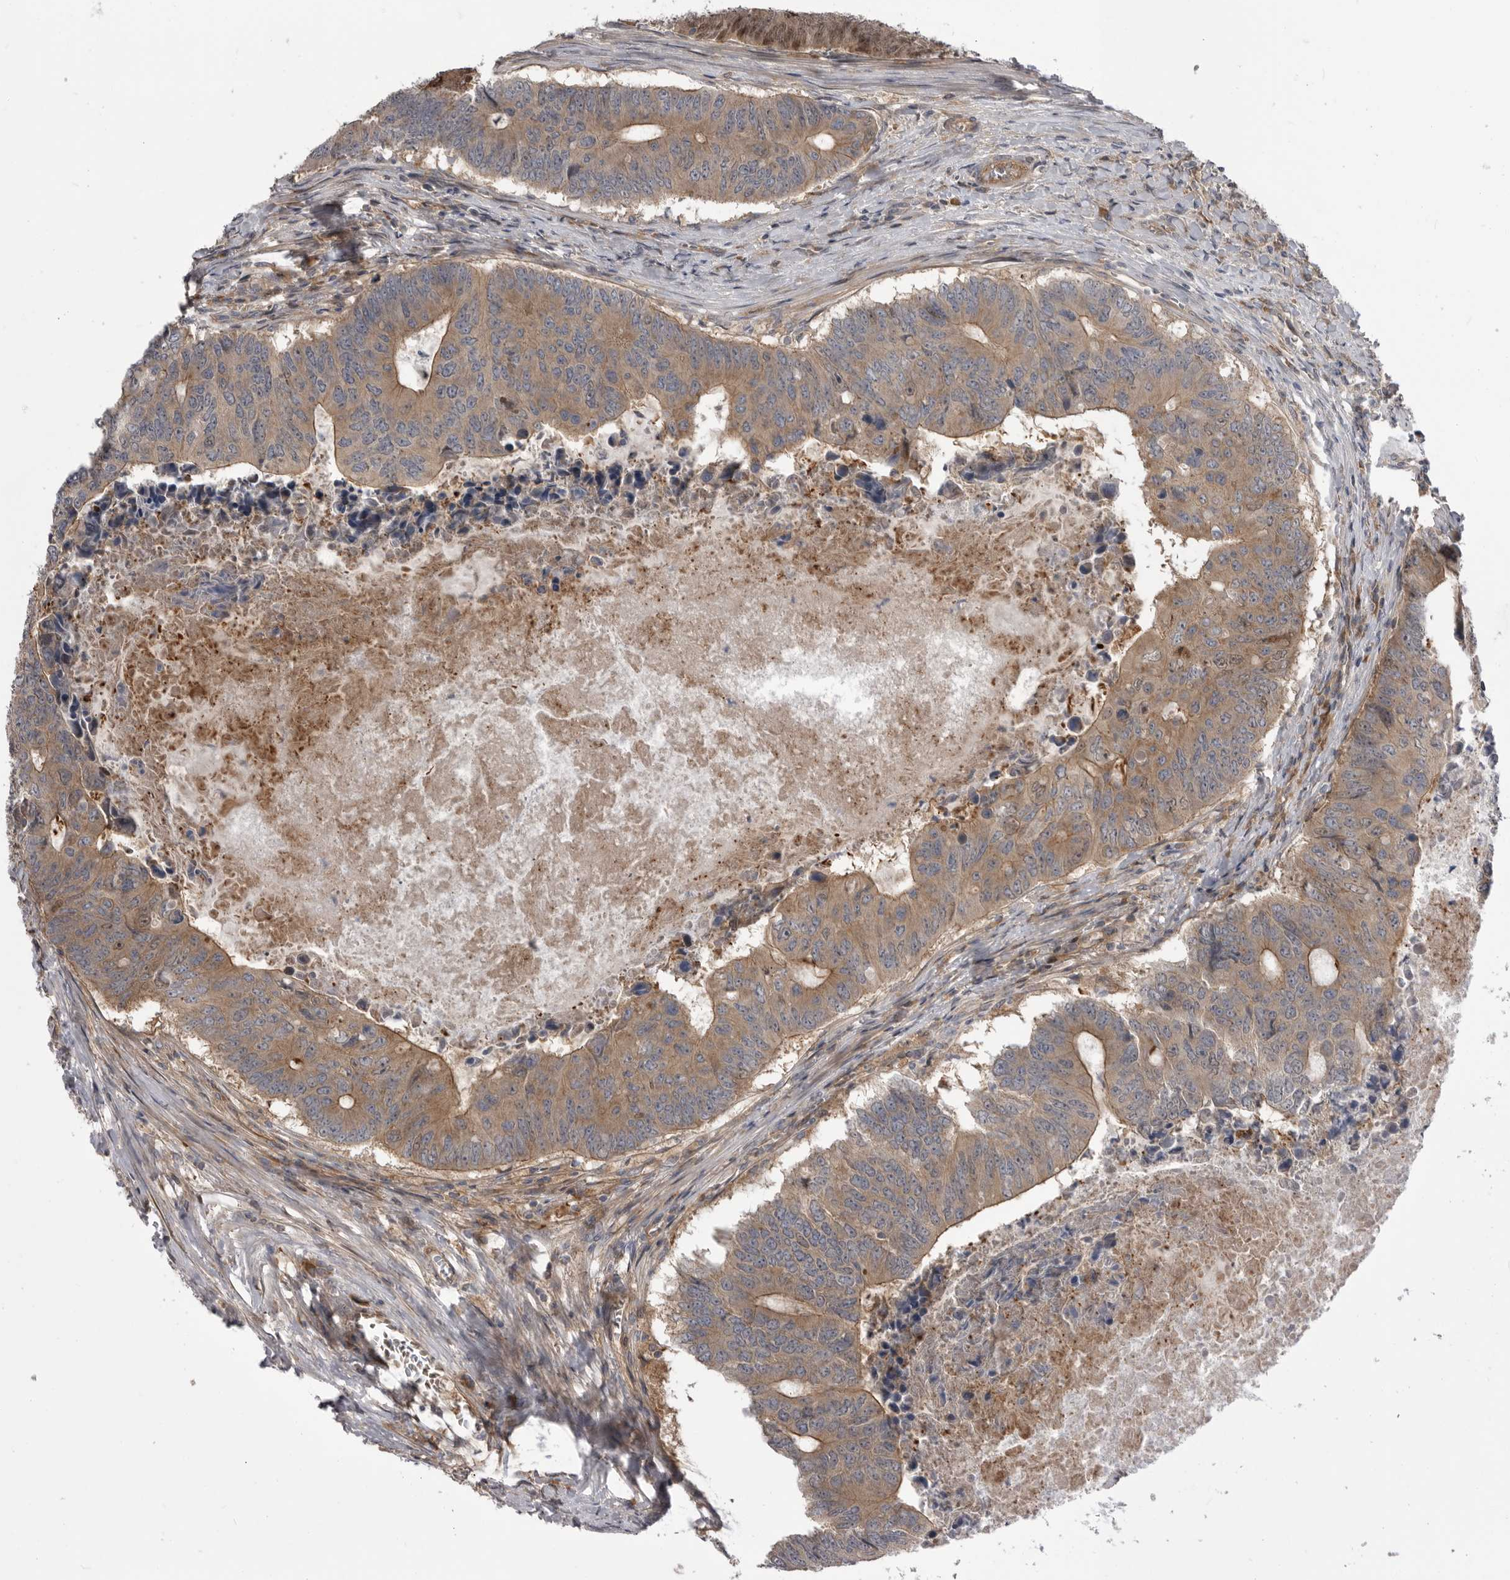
{"staining": {"intensity": "moderate", "quantity": ">75%", "location": "cytoplasmic/membranous,nuclear"}, "tissue": "colorectal cancer", "cell_type": "Tumor cells", "image_type": "cancer", "snomed": [{"axis": "morphology", "description": "Adenocarcinoma, NOS"}, {"axis": "topography", "description": "Colon"}], "caption": "Colorectal cancer (adenocarcinoma) stained for a protein (brown) displays moderate cytoplasmic/membranous and nuclear positive expression in approximately >75% of tumor cells.", "gene": "RAB3GAP2", "patient": {"sex": "male", "age": 87}}